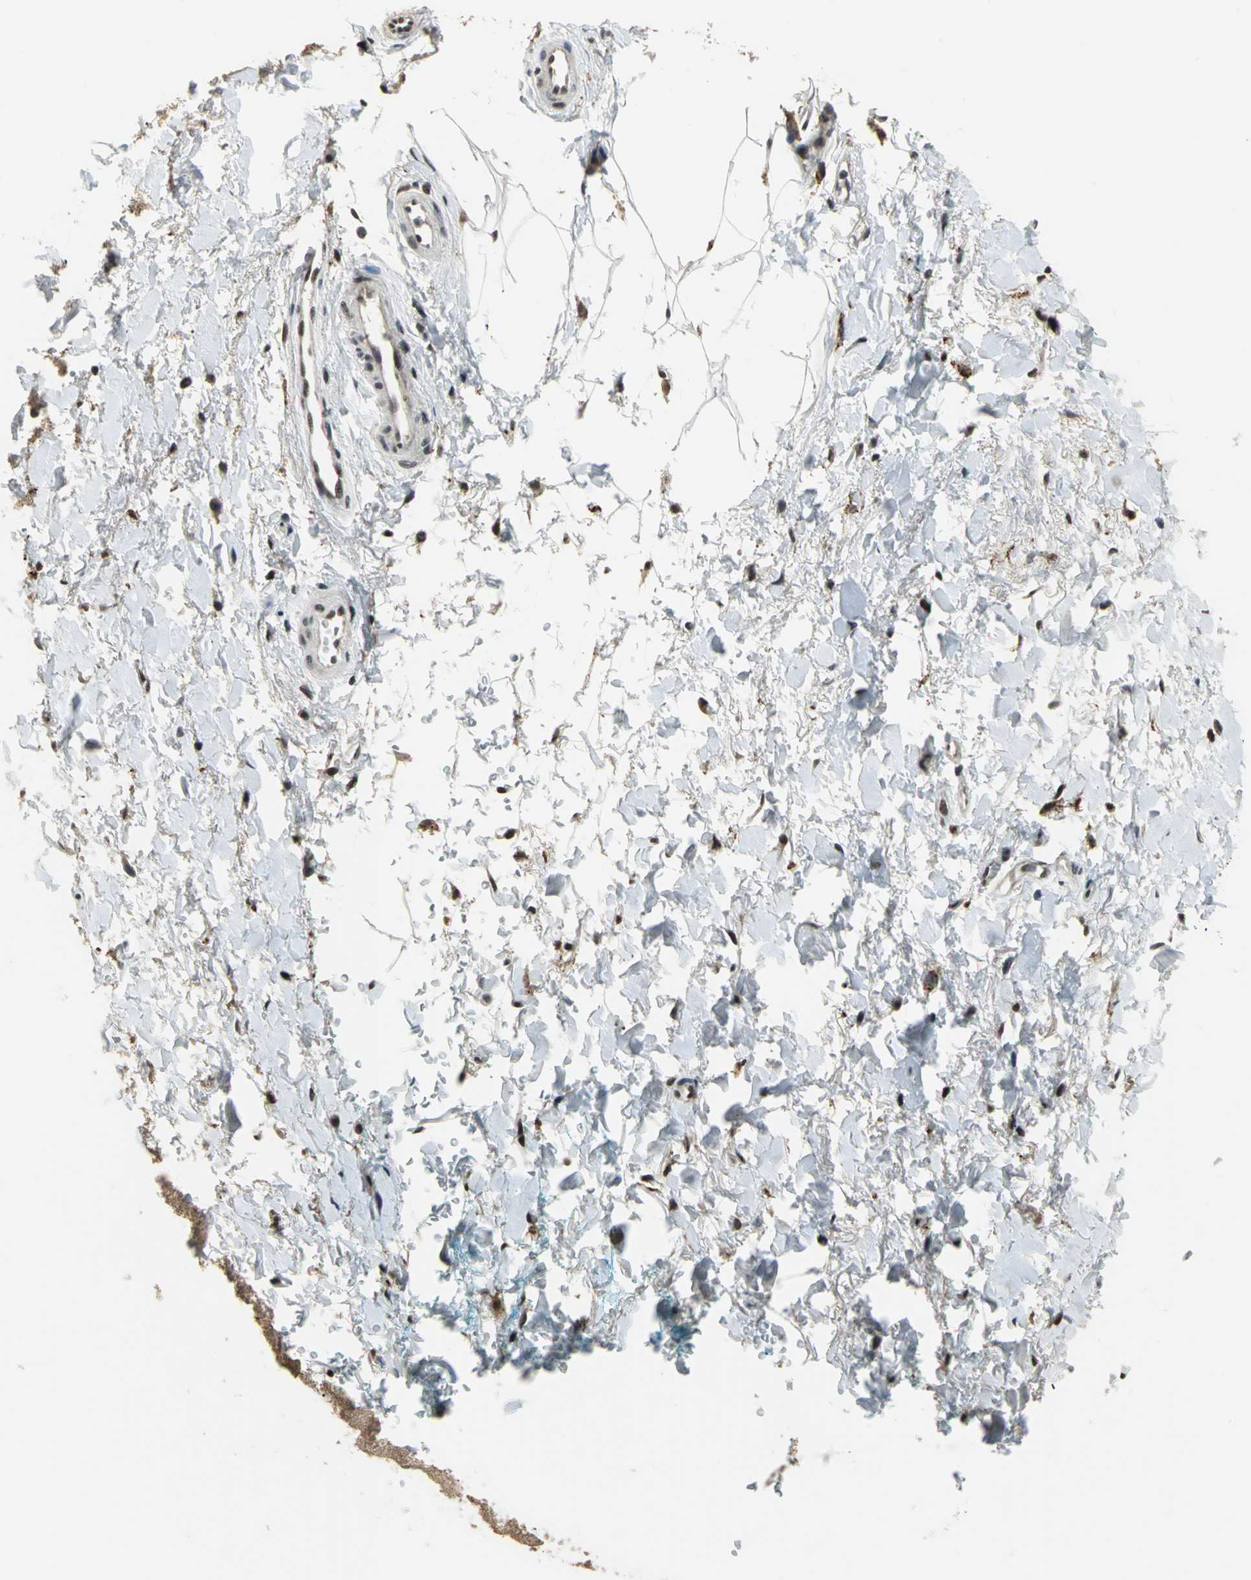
{"staining": {"intensity": "strong", "quantity": ">75%", "location": "nuclear"}, "tissue": "adipose tissue", "cell_type": "Adipocytes", "image_type": "normal", "snomed": [{"axis": "morphology", "description": "Normal tissue, NOS"}, {"axis": "topography", "description": "Soft tissue"}, {"axis": "topography", "description": "Peripheral nerve tissue"}], "caption": "Adipose tissue stained with DAB (3,3'-diaminobenzidine) immunohistochemistry (IHC) reveals high levels of strong nuclear expression in about >75% of adipocytes. (DAB (3,3'-diaminobenzidine) = brown stain, brightfield microscopy at high magnification).", "gene": "ELF2", "patient": {"sex": "female", "age": 71}}